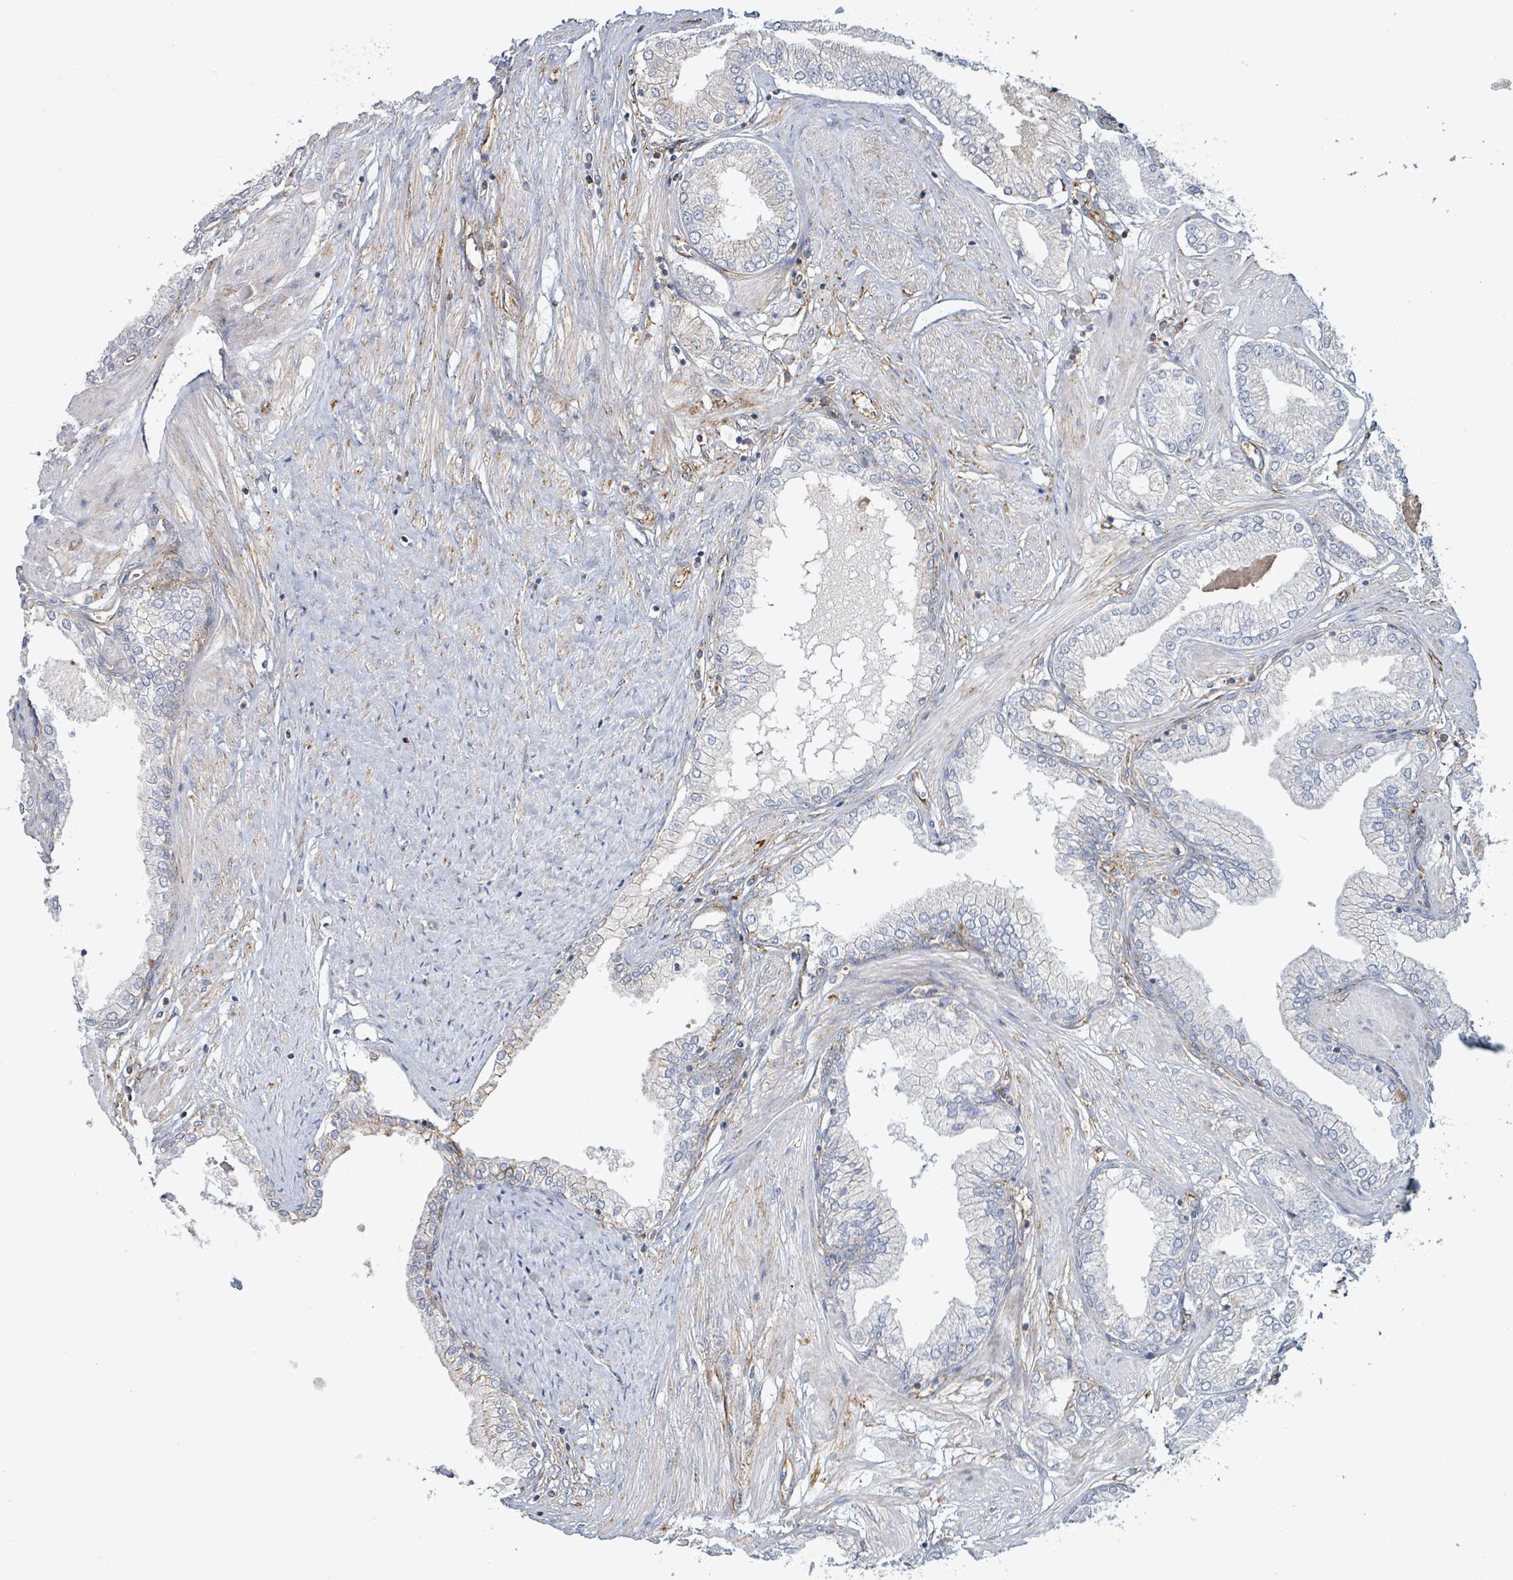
{"staining": {"intensity": "negative", "quantity": "none", "location": "none"}, "tissue": "prostate cancer", "cell_type": "Tumor cells", "image_type": "cancer", "snomed": [{"axis": "morphology", "description": "Adenocarcinoma, High grade"}, {"axis": "topography", "description": "Prostate and seminal vesicle, NOS"}], "caption": "IHC histopathology image of human prostate cancer (high-grade adenocarcinoma) stained for a protein (brown), which displays no positivity in tumor cells. Nuclei are stained in blue.", "gene": "EGFL7", "patient": {"sex": "male", "age": 64}}